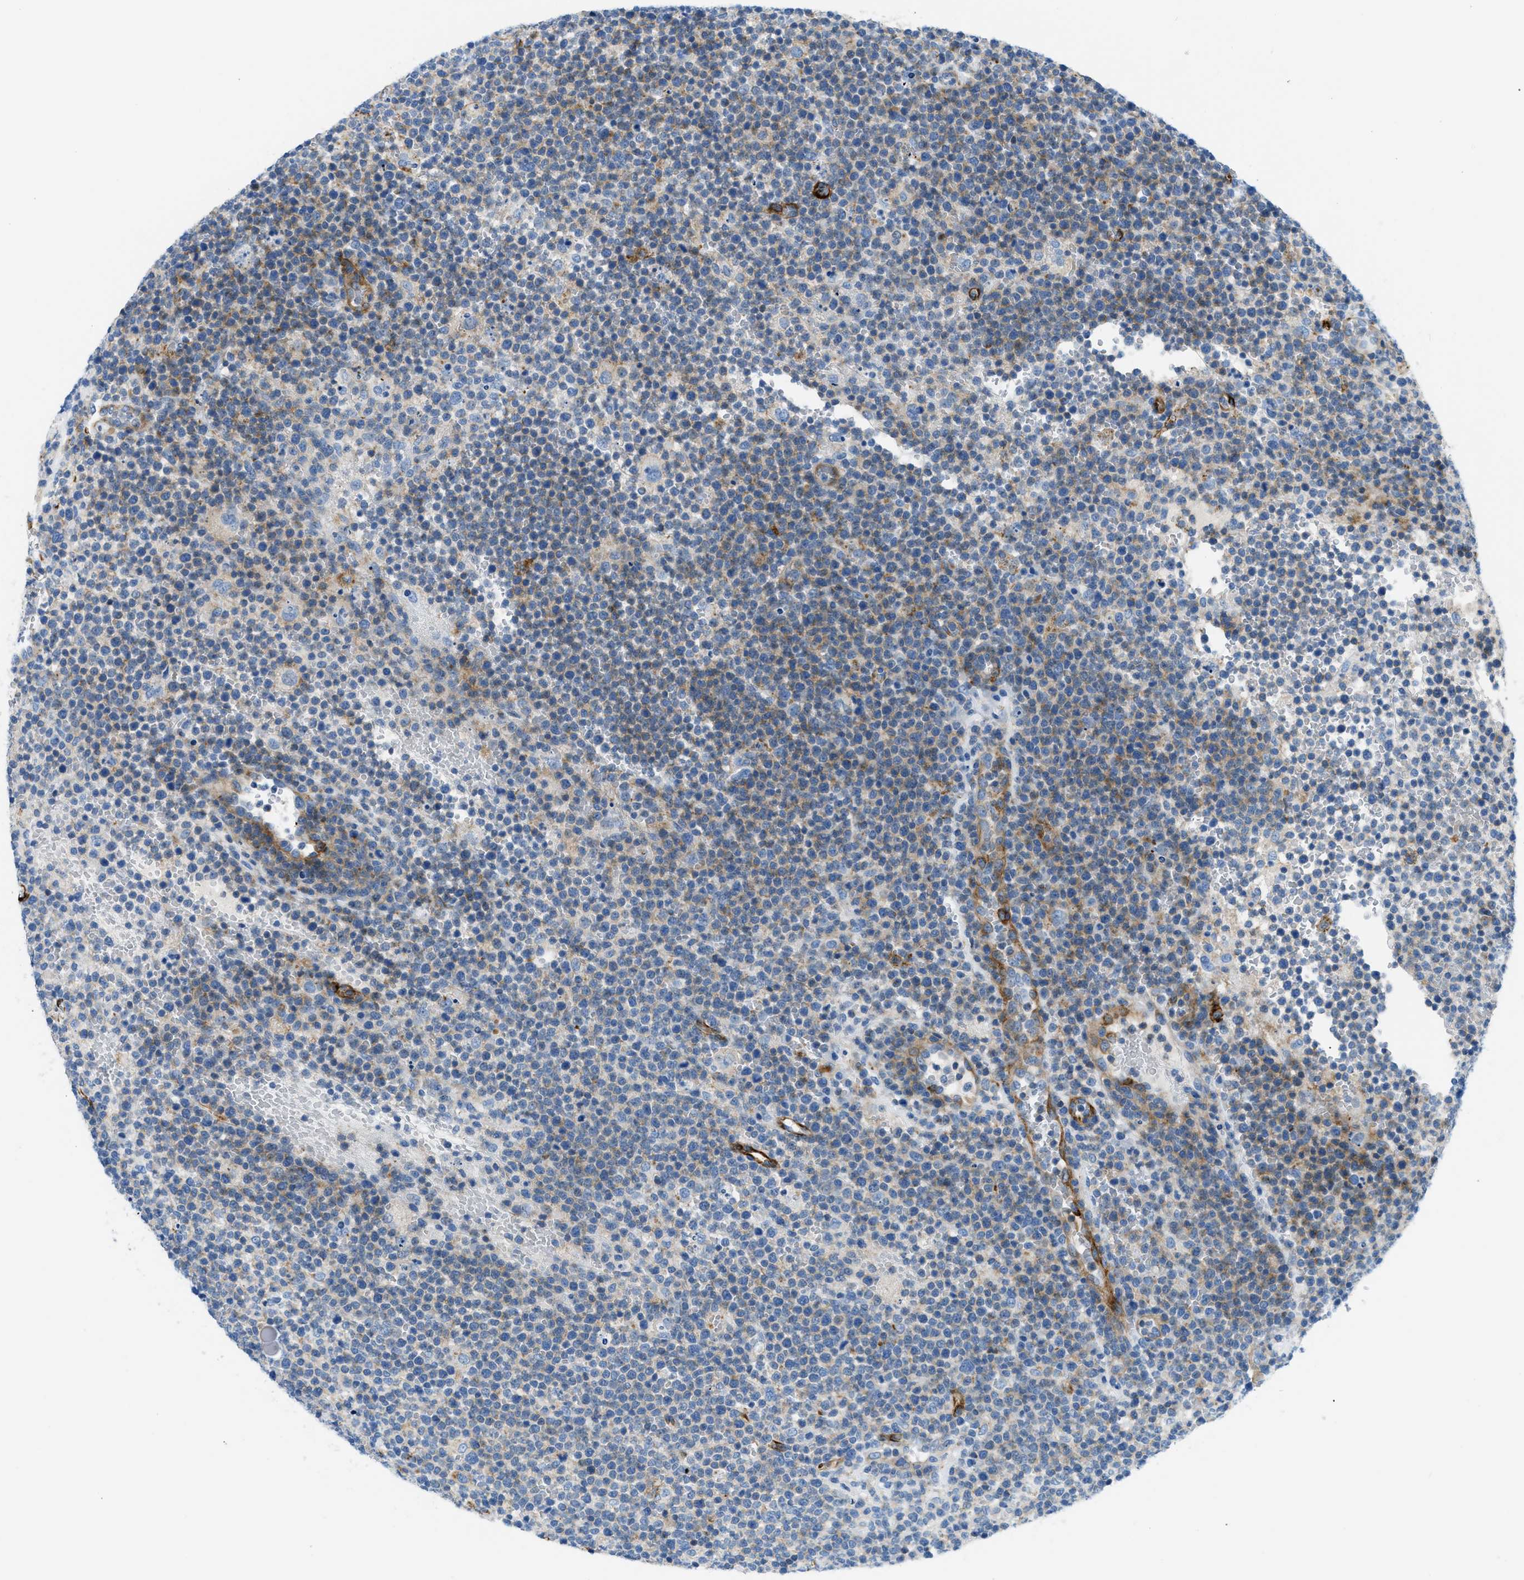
{"staining": {"intensity": "moderate", "quantity": "<25%", "location": "cytoplasmic/membranous"}, "tissue": "lymphoma", "cell_type": "Tumor cells", "image_type": "cancer", "snomed": [{"axis": "morphology", "description": "Malignant lymphoma, non-Hodgkin's type, High grade"}, {"axis": "topography", "description": "Lymph node"}], "caption": "Brown immunohistochemical staining in lymphoma demonstrates moderate cytoplasmic/membranous positivity in about <25% of tumor cells. (DAB (3,3'-diaminobenzidine) IHC, brown staining for protein, blue staining for nuclei).", "gene": "COL15A1", "patient": {"sex": "male", "age": 61}}